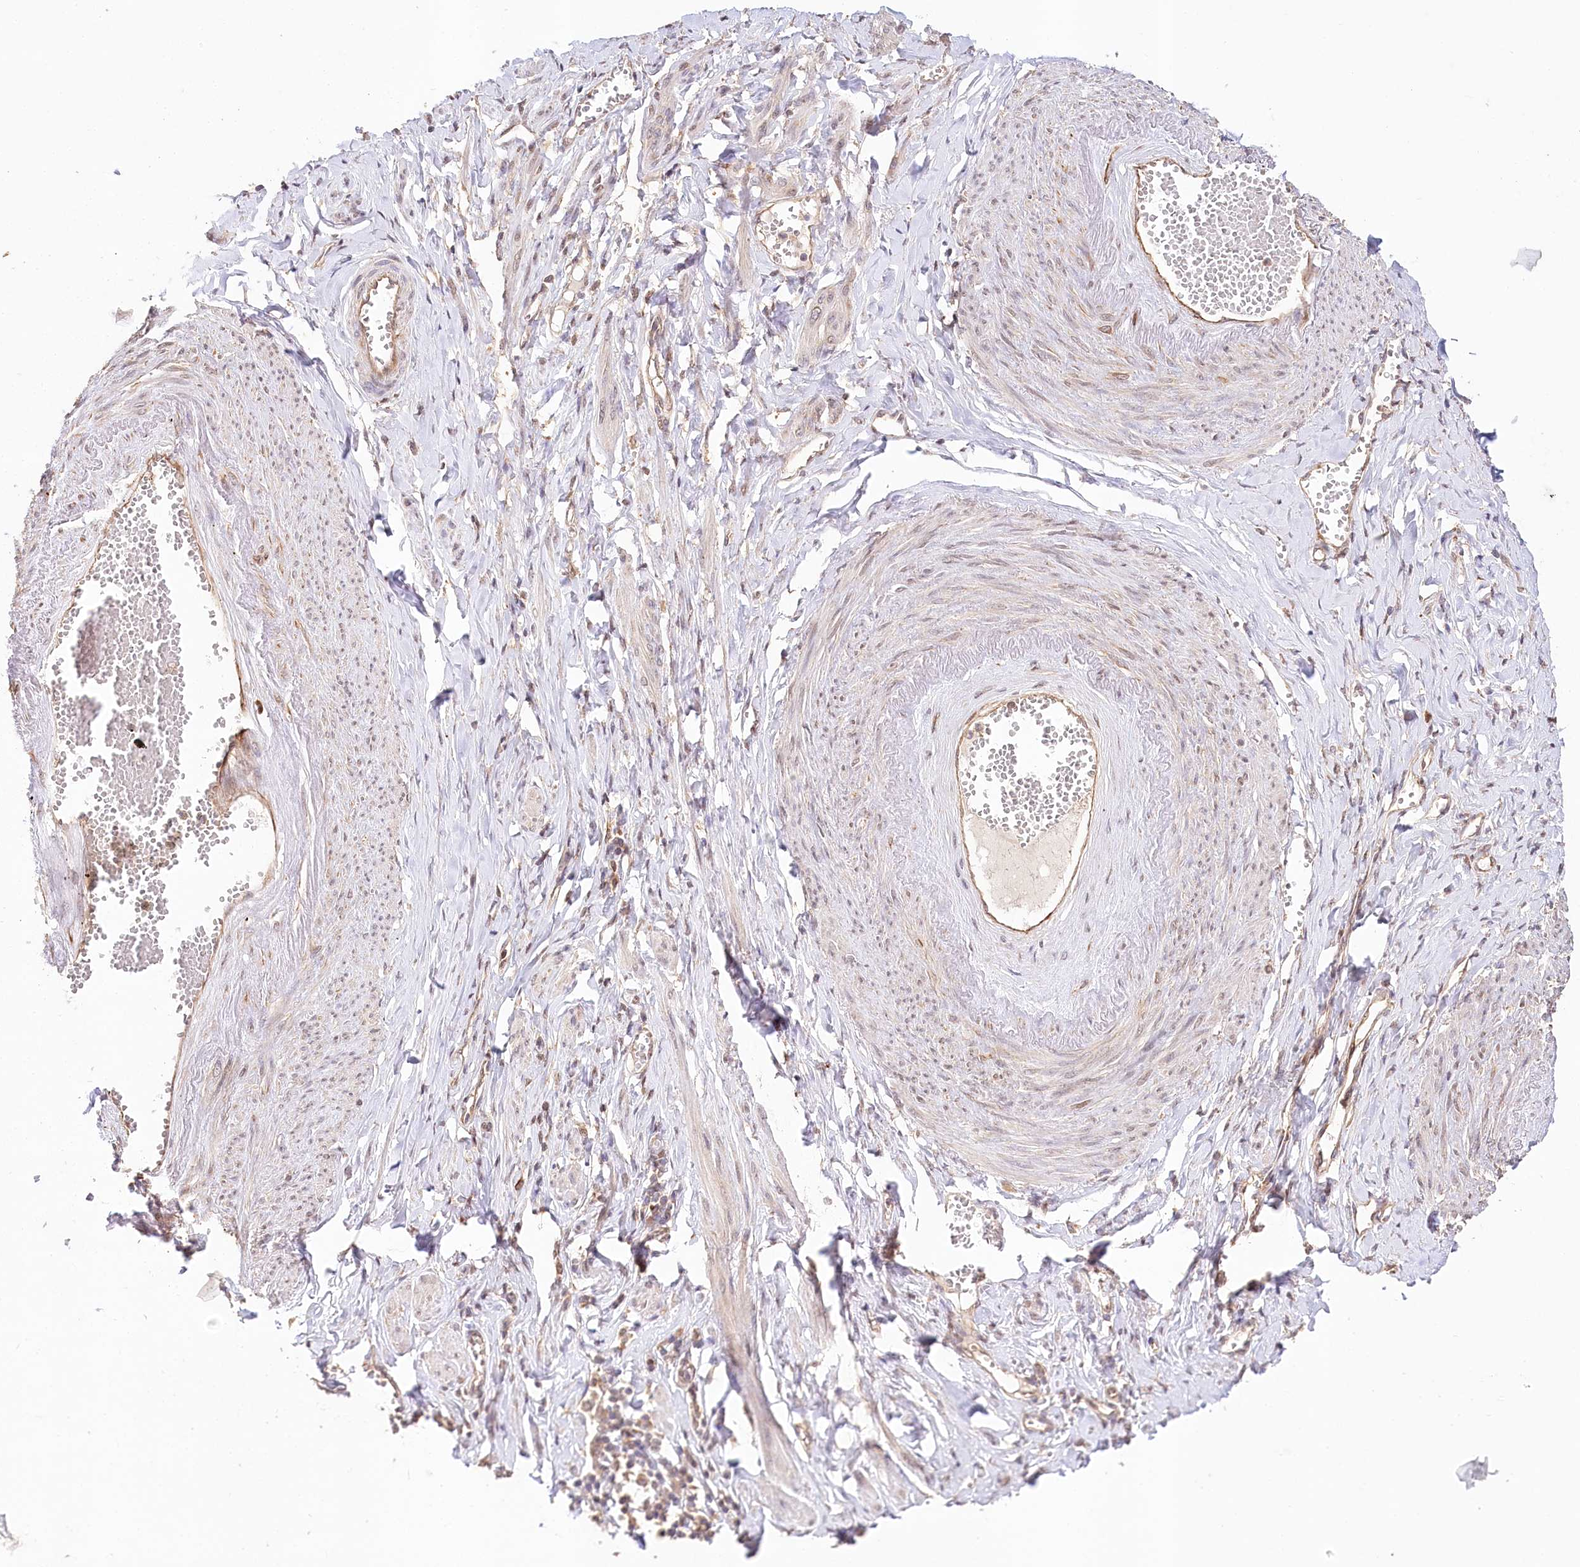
{"staining": {"intensity": "moderate", "quantity": ">75%", "location": "cytoplasmic/membranous"}, "tissue": "adipose tissue", "cell_type": "Adipocytes", "image_type": "normal", "snomed": [{"axis": "morphology", "description": "Normal tissue, NOS"}, {"axis": "topography", "description": "Vascular tissue"}, {"axis": "topography", "description": "Fallopian tube"}, {"axis": "topography", "description": "Ovary"}], "caption": "Immunohistochemical staining of benign adipose tissue displays medium levels of moderate cytoplasmic/membranous expression in about >75% of adipocytes.", "gene": "DMXL1", "patient": {"sex": "female", "age": 67}}